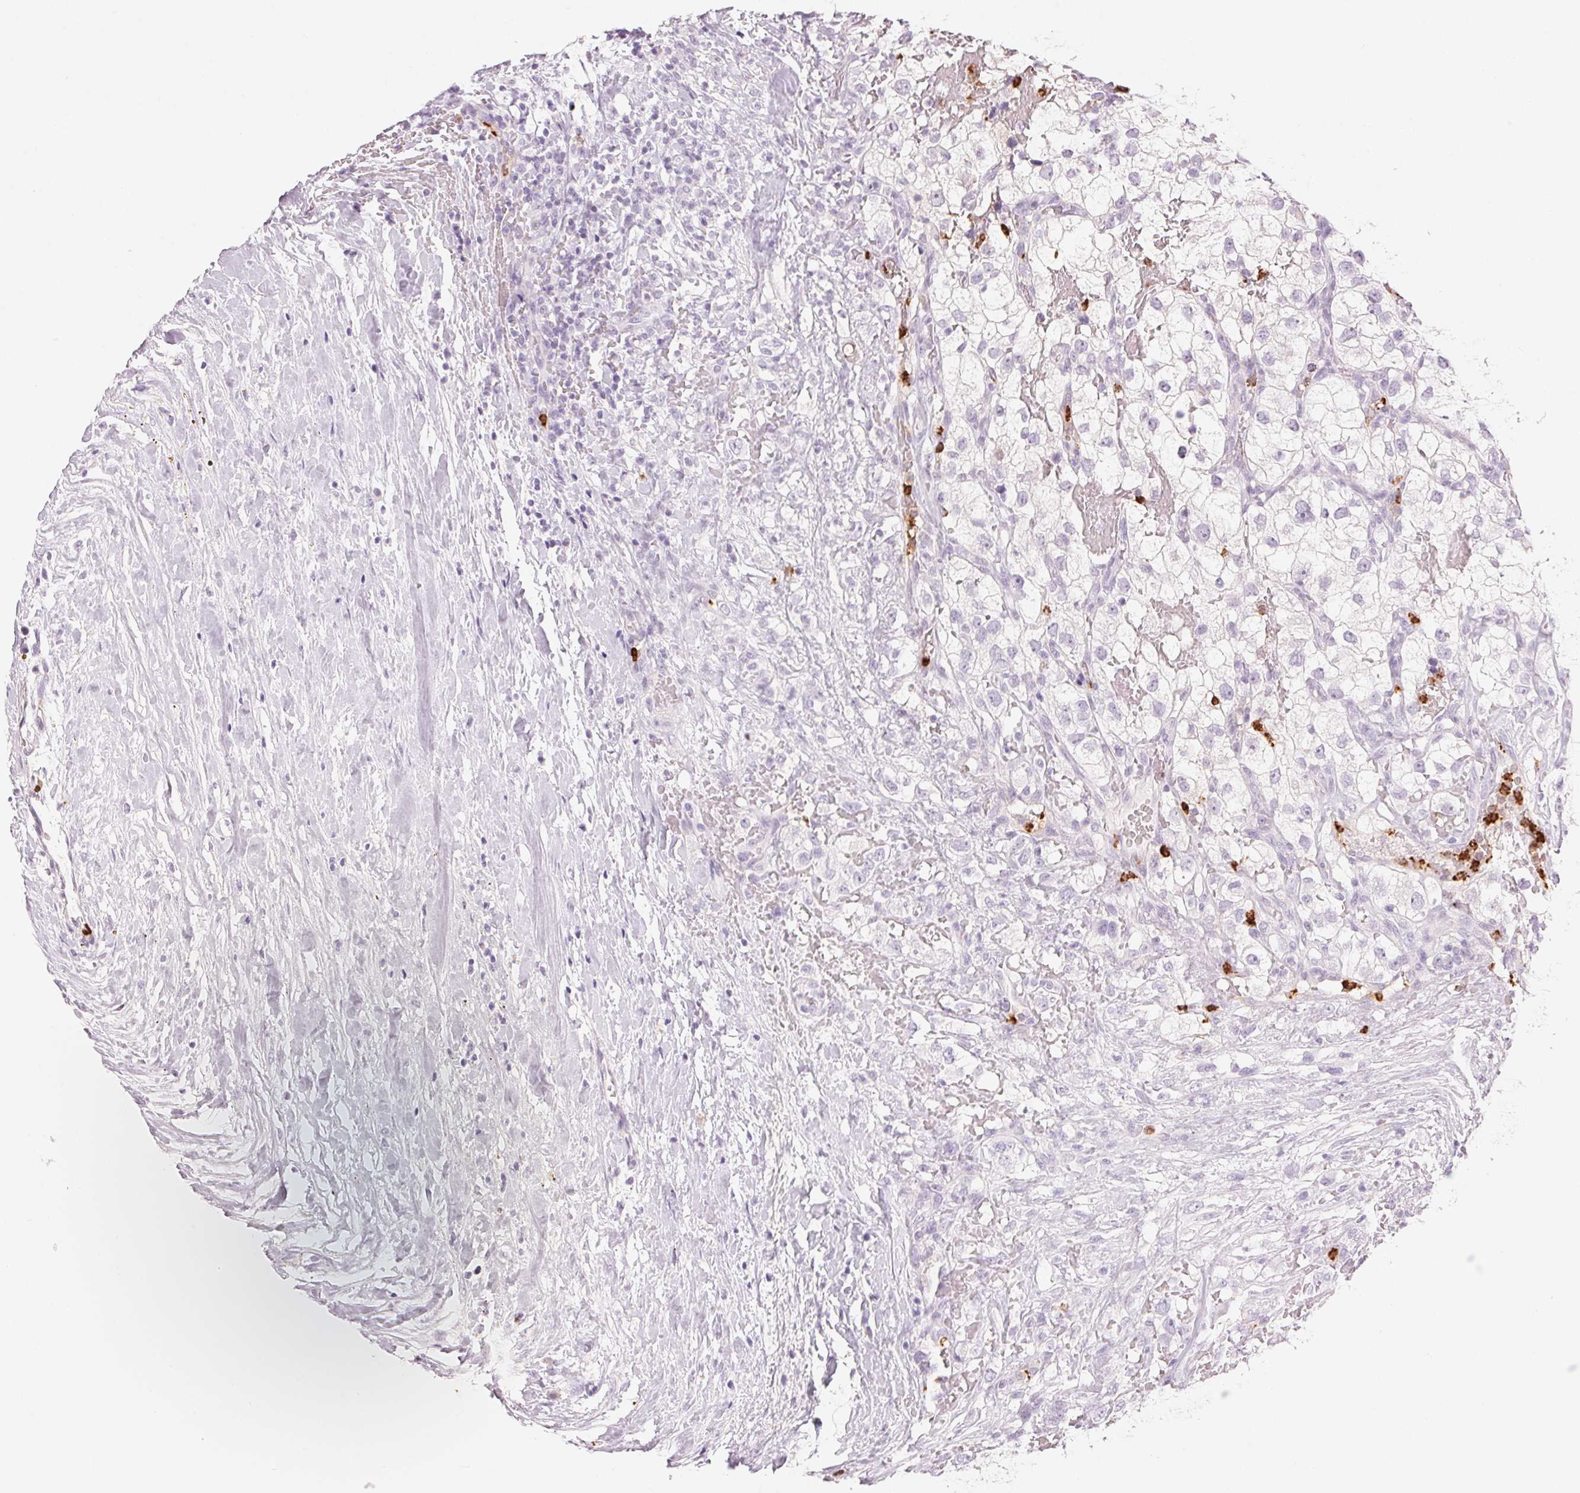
{"staining": {"intensity": "negative", "quantity": "none", "location": "none"}, "tissue": "renal cancer", "cell_type": "Tumor cells", "image_type": "cancer", "snomed": [{"axis": "morphology", "description": "Adenocarcinoma, NOS"}, {"axis": "topography", "description": "Kidney"}], "caption": "Immunohistochemical staining of human adenocarcinoma (renal) reveals no significant positivity in tumor cells. (DAB immunohistochemistry (IHC) visualized using brightfield microscopy, high magnification).", "gene": "KLK7", "patient": {"sex": "male", "age": 59}}